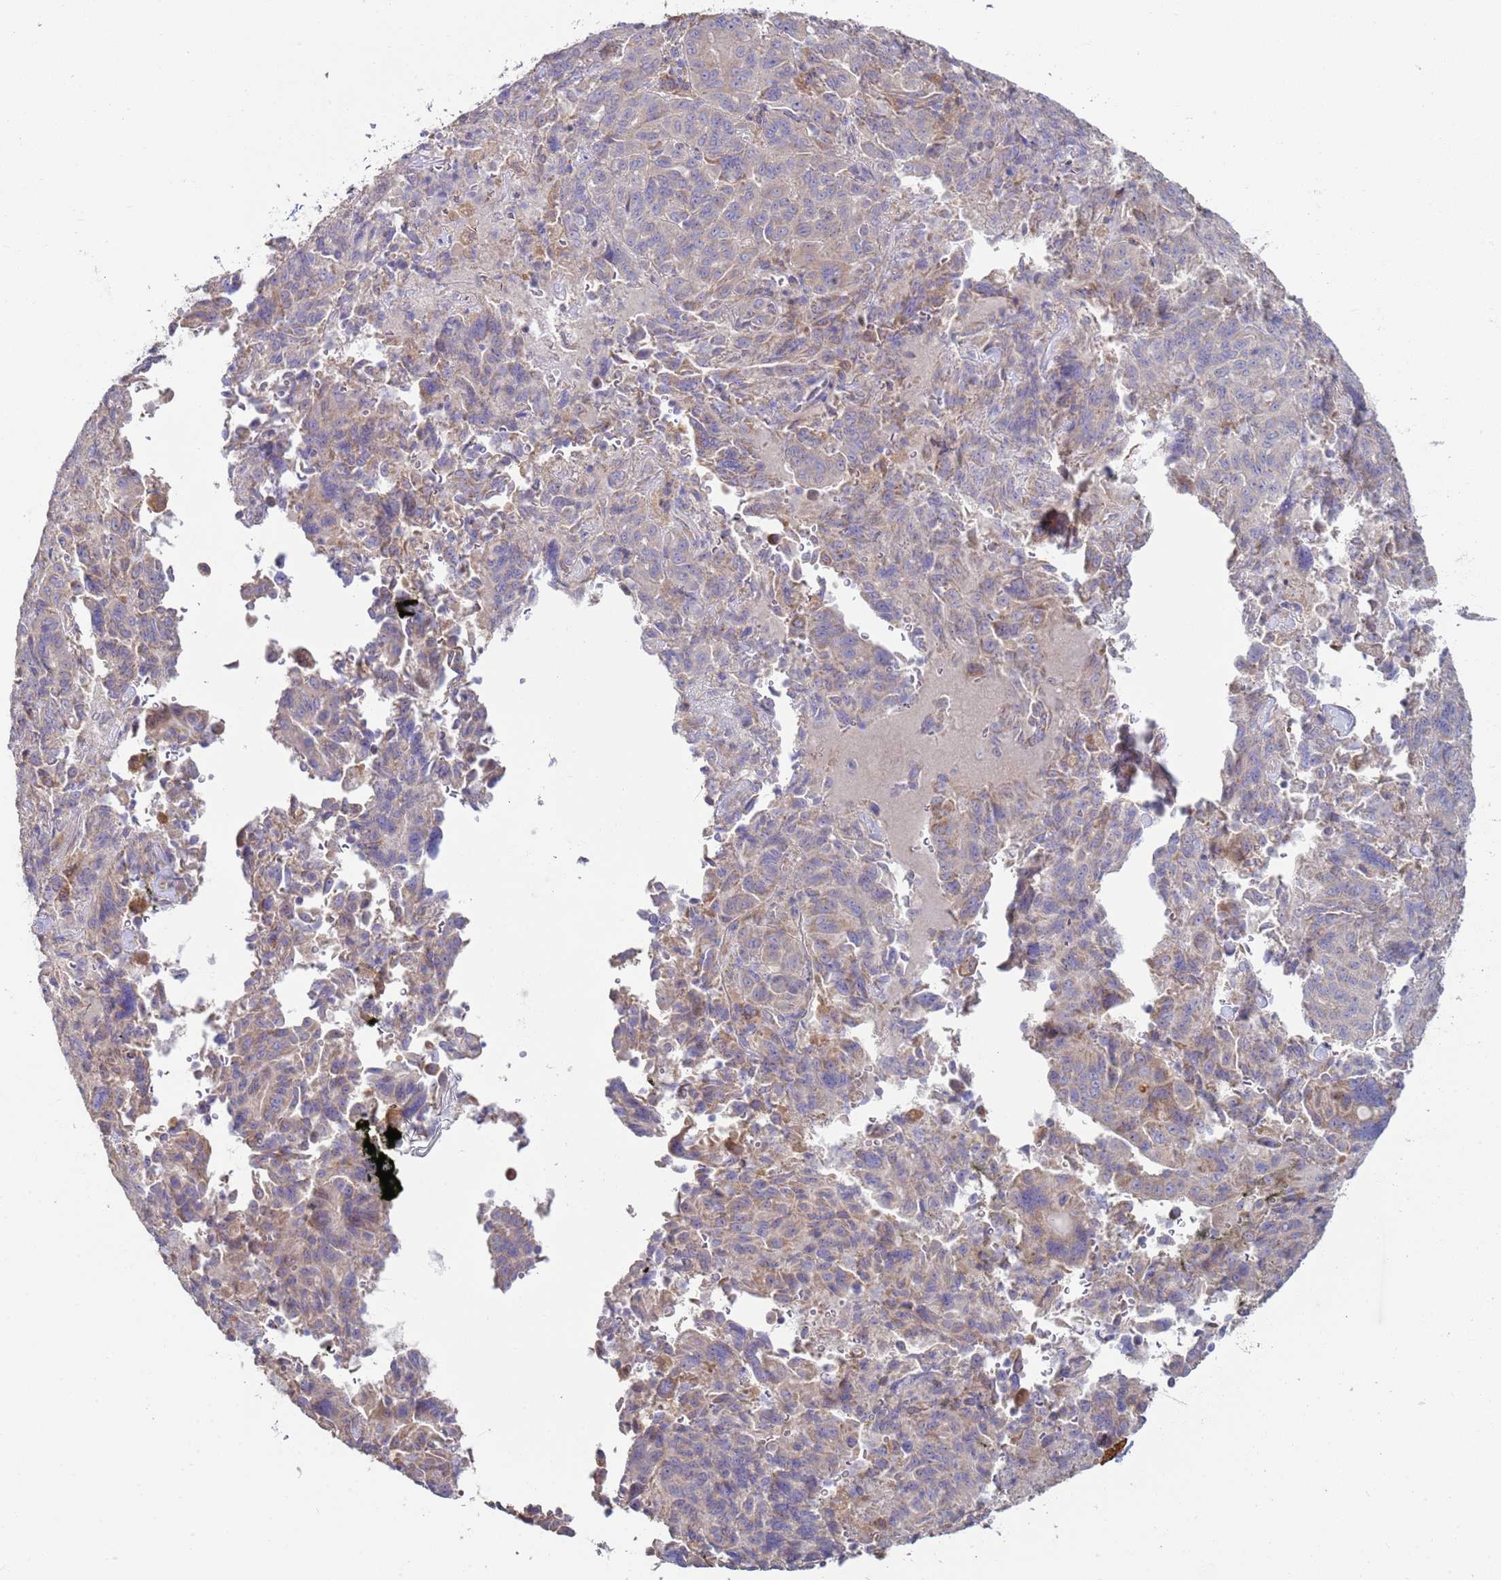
{"staining": {"intensity": "negative", "quantity": "none", "location": "none"}, "tissue": "pancreatic cancer", "cell_type": "Tumor cells", "image_type": "cancer", "snomed": [{"axis": "morphology", "description": "Adenocarcinoma, NOS"}, {"axis": "topography", "description": "Pancreas"}], "caption": "IHC image of neoplastic tissue: human adenocarcinoma (pancreatic) stained with DAB (3,3'-diaminobenzidine) shows no significant protein expression in tumor cells. (Immunohistochemistry, brightfield microscopy, high magnification).", "gene": "DIP2B", "patient": {"sex": "male", "age": 63}}